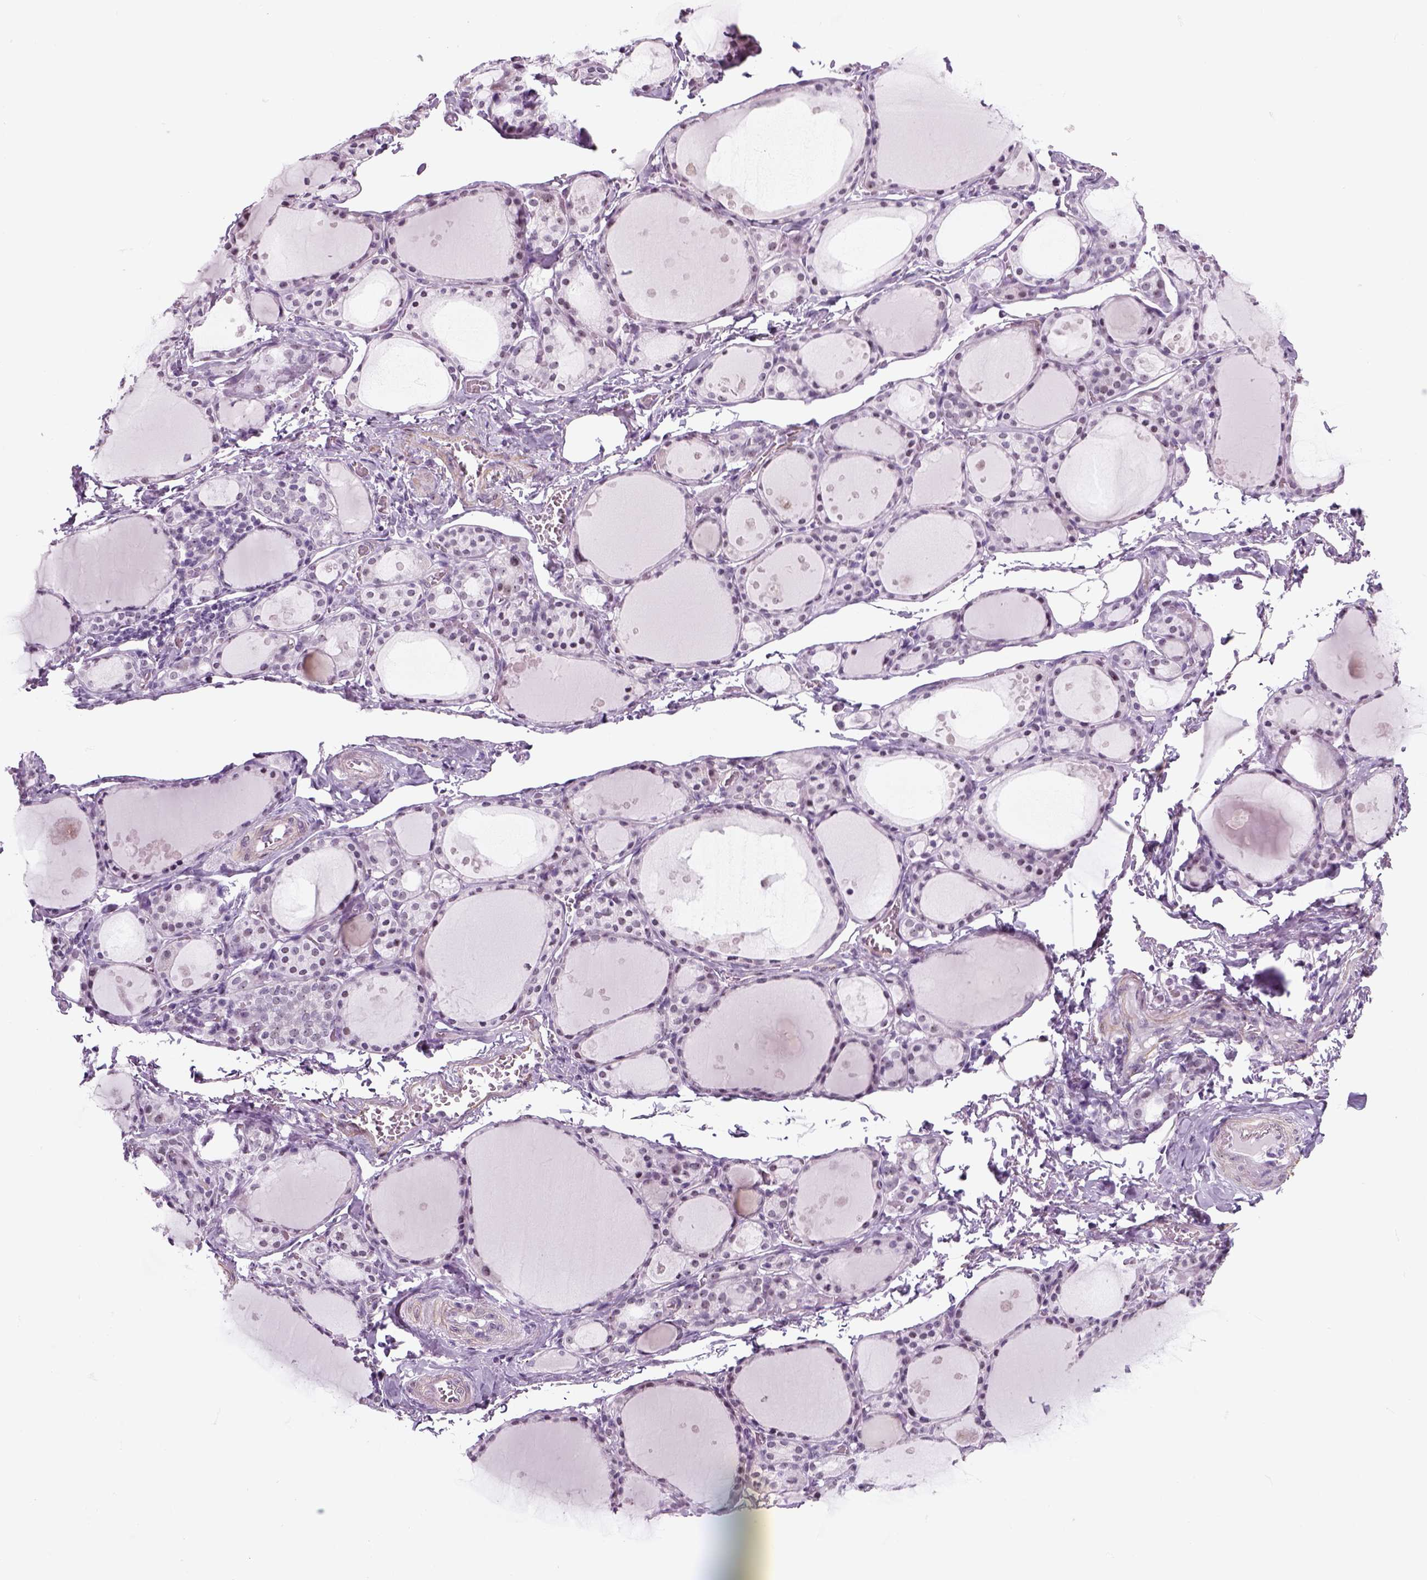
{"staining": {"intensity": "weak", "quantity": "<25%", "location": "nuclear"}, "tissue": "thyroid gland", "cell_type": "Glandular cells", "image_type": "normal", "snomed": [{"axis": "morphology", "description": "Normal tissue, NOS"}, {"axis": "topography", "description": "Thyroid gland"}], "caption": "Immunohistochemistry image of benign thyroid gland: human thyroid gland stained with DAB (3,3'-diaminobenzidine) exhibits no significant protein positivity in glandular cells.", "gene": "ZNF865", "patient": {"sex": "male", "age": 68}}